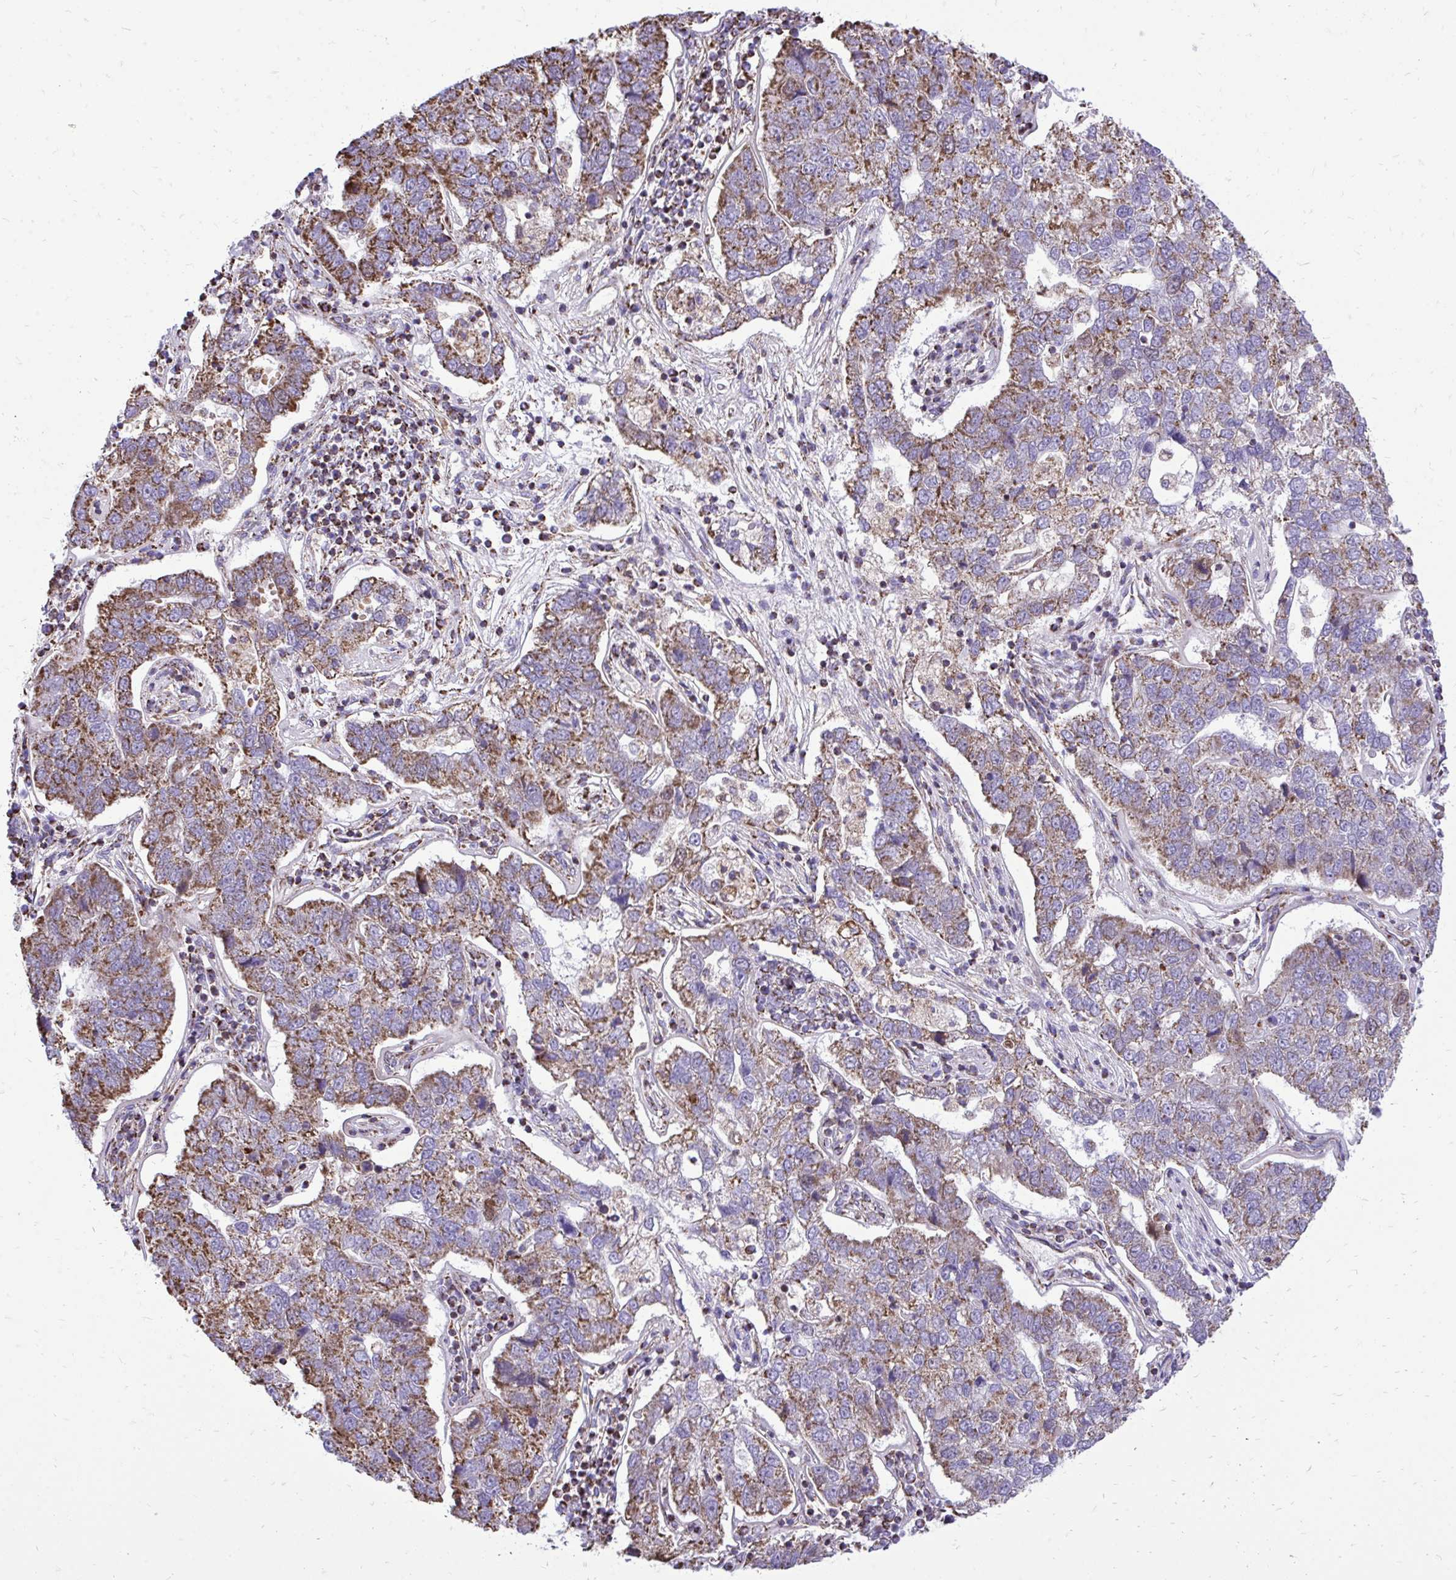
{"staining": {"intensity": "moderate", "quantity": ">75%", "location": "cytoplasmic/membranous"}, "tissue": "pancreatic cancer", "cell_type": "Tumor cells", "image_type": "cancer", "snomed": [{"axis": "morphology", "description": "Adenocarcinoma, NOS"}, {"axis": "topography", "description": "Pancreas"}], "caption": "Protein staining demonstrates moderate cytoplasmic/membranous positivity in about >75% of tumor cells in pancreatic cancer (adenocarcinoma). (DAB (3,3'-diaminobenzidine) IHC, brown staining for protein, blue staining for nuclei).", "gene": "UBE2C", "patient": {"sex": "female", "age": 61}}